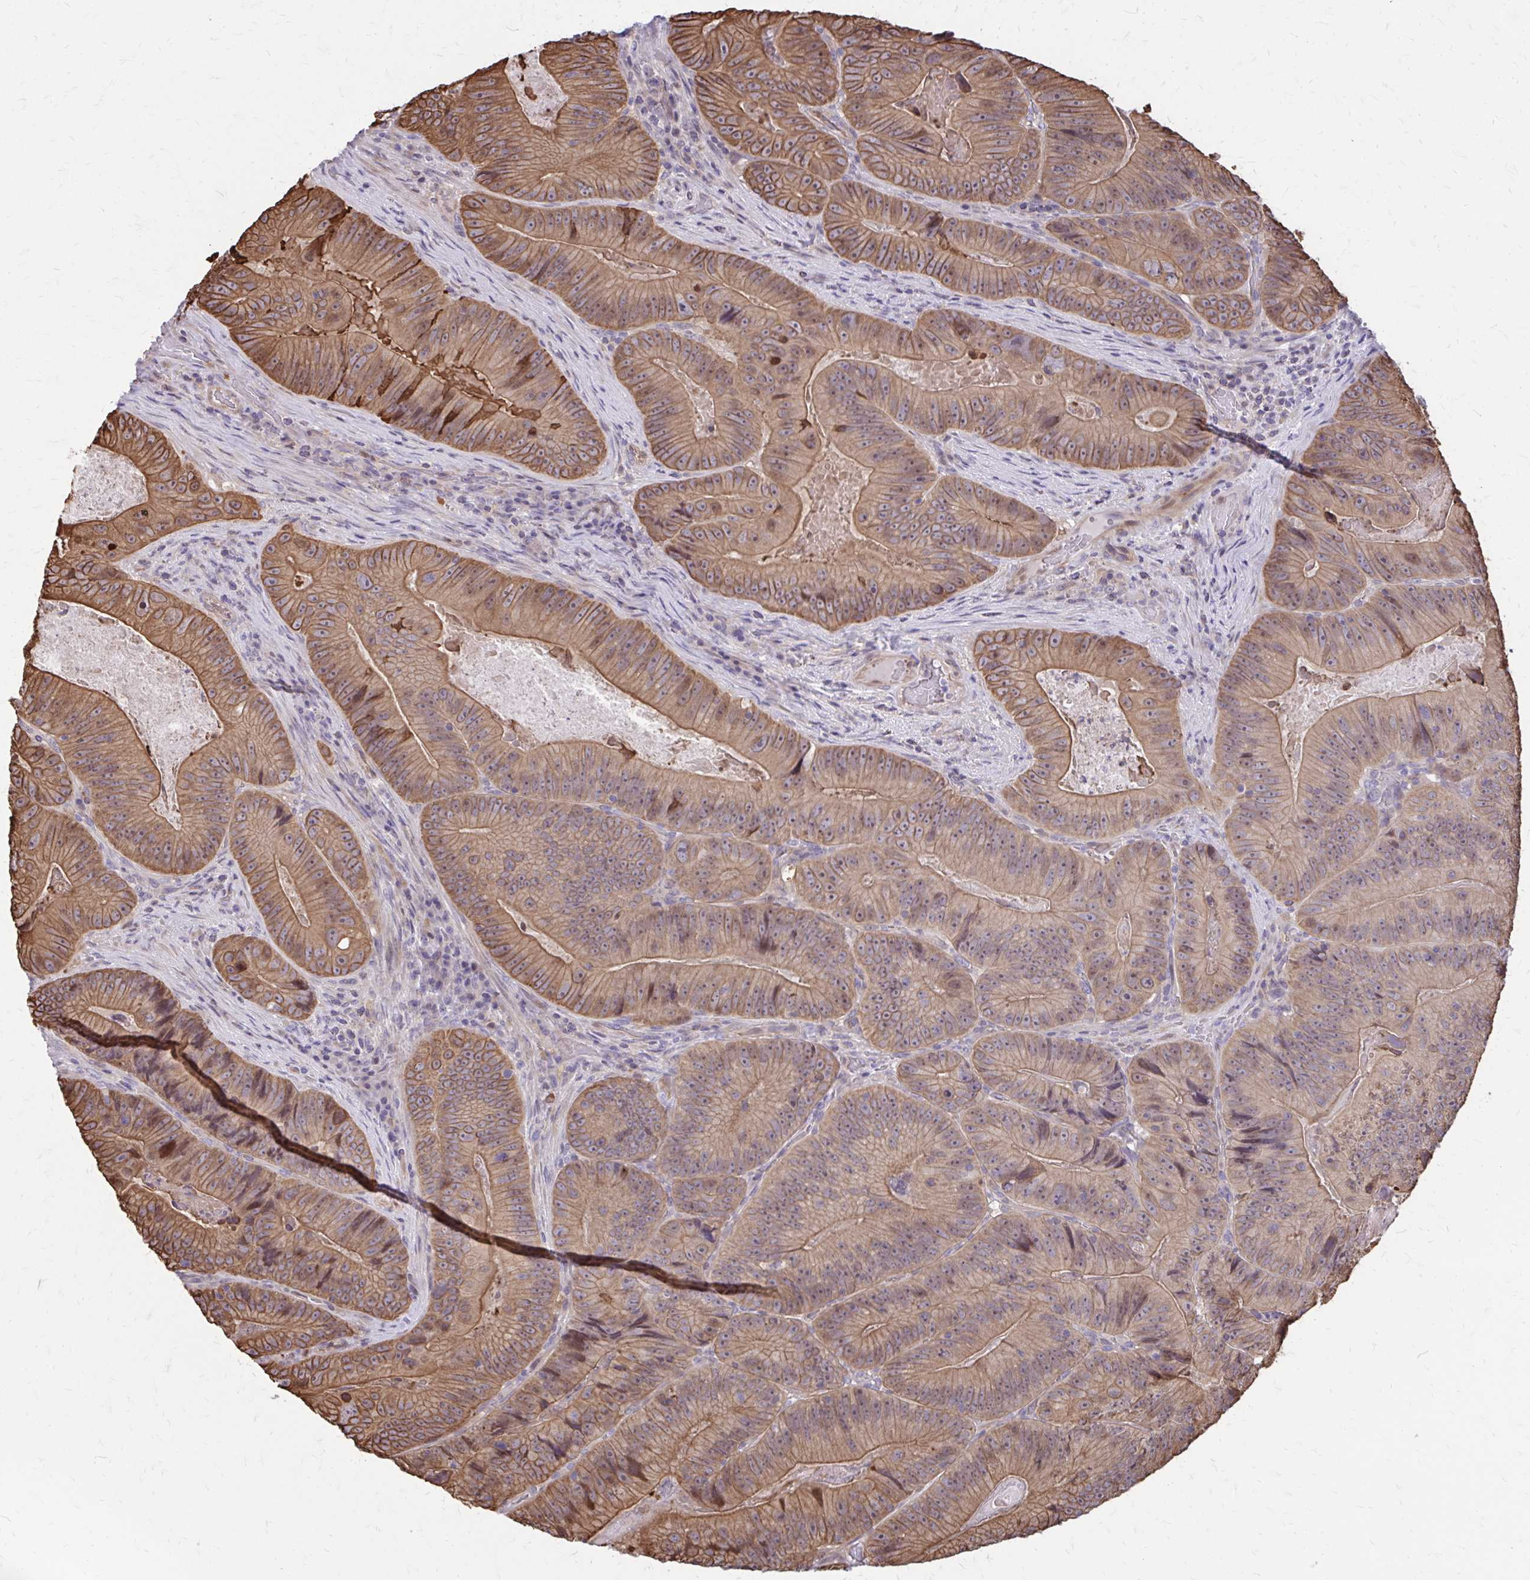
{"staining": {"intensity": "moderate", "quantity": ">75%", "location": "cytoplasmic/membranous,nuclear"}, "tissue": "colorectal cancer", "cell_type": "Tumor cells", "image_type": "cancer", "snomed": [{"axis": "morphology", "description": "Adenocarcinoma, NOS"}, {"axis": "topography", "description": "Colon"}], "caption": "Brown immunohistochemical staining in human adenocarcinoma (colorectal) shows moderate cytoplasmic/membranous and nuclear staining in about >75% of tumor cells.", "gene": "ANKRD30B", "patient": {"sex": "female", "age": 86}}